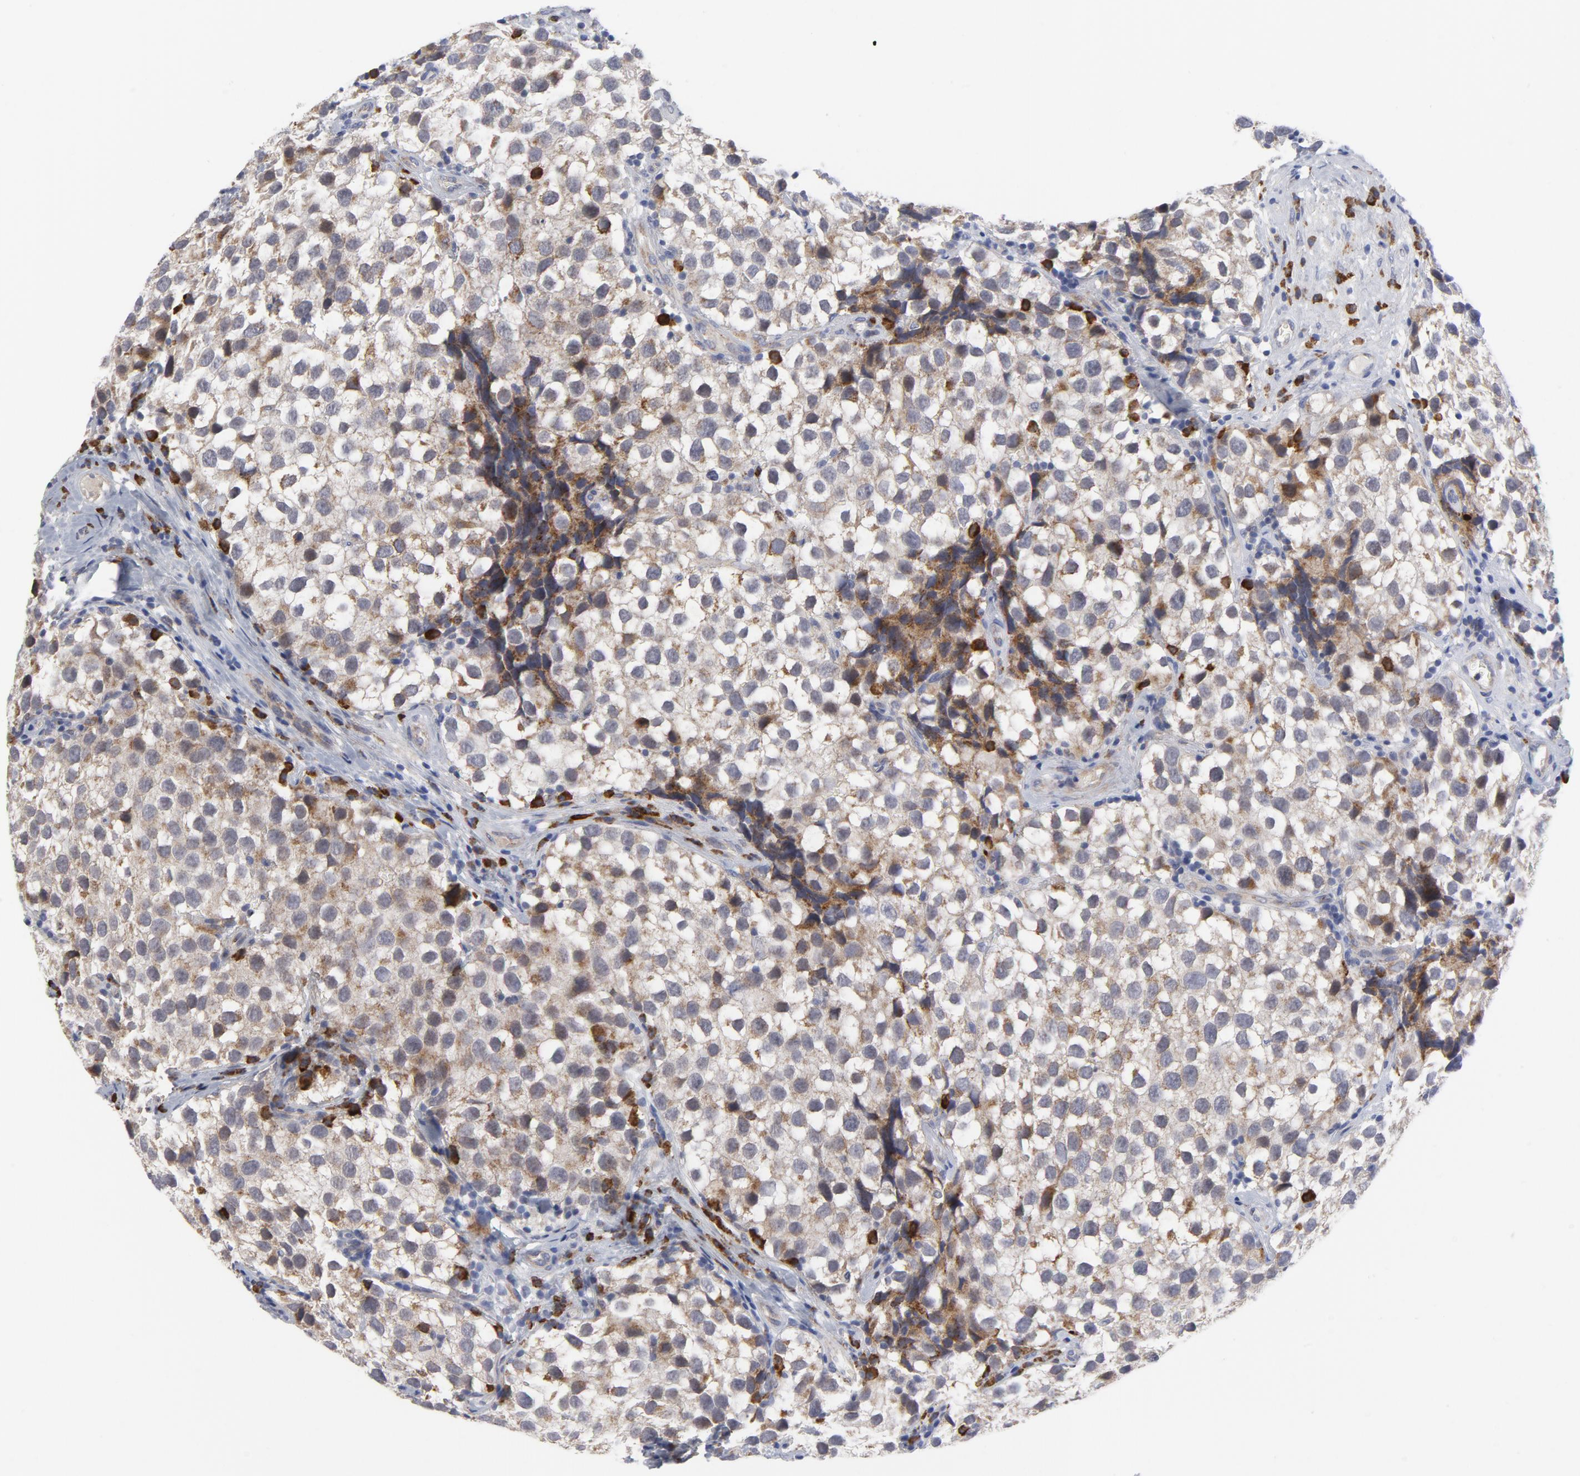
{"staining": {"intensity": "weak", "quantity": "<25%", "location": "cytoplasmic/membranous"}, "tissue": "testis cancer", "cell_type": "Tumor cells", "image_type": "cancer", "snomed": [{"axis": "morphology", "description": "Seminoma, NOS"}, {"axis": "topography", "description": "Testis"}], "caption": "Immunohistochemistry photomicrograph of testis seminoma stained for a protein (brown), which displays no positivity in tumor cells. (DAB immunohistochemistry with hematoxylin counter stain).", "gene": "RAPGEF3", "patient": {"sex": "male", "age": 39}}